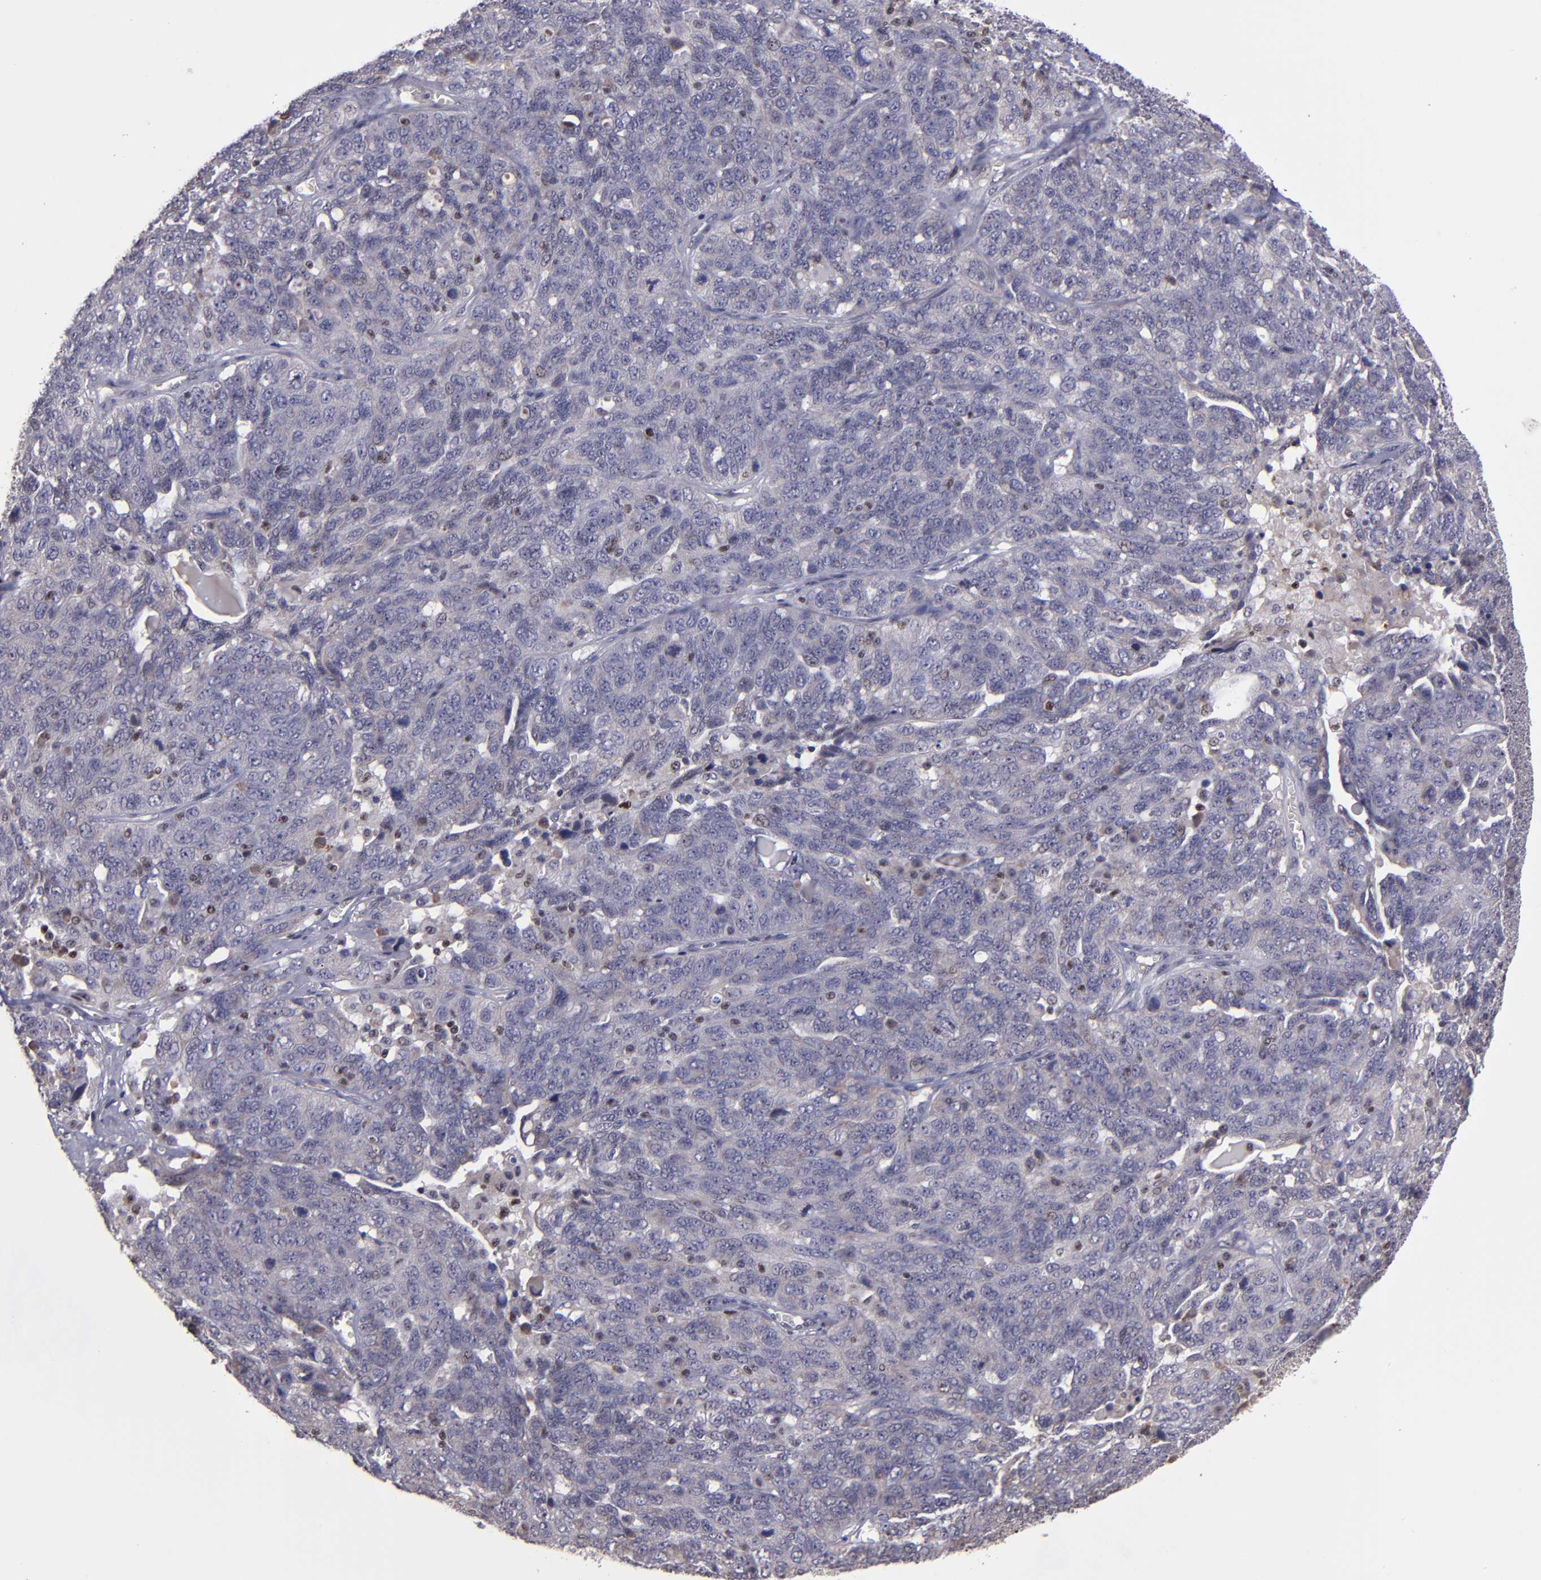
{"staining": {"intensity": "weak", "quantity": "<25%", "location": "cytoplasmic/membranous"}, "tissue": "ovarian cancer", "cell_type": "Tumor cells", "image_type": "cancer", "snomed": [{"axis": "morphology", "description": "Cystadenocarcinoma, serous, NOS"}, {"axis": "topography", "description": "Ovary"}], "caption": "This histopathology image is of ovarian serous cystadenocarcinoma stained with immunohistochemistry to label a protein in brown with the nuclei are counter-stained blue. There is no positivity in tumor cells. (DAB (3,3'-diaminobenzidine) IHC with hematoxylin counter stain).", "gene": "DDX24", "patient": {"sex": "female", "age": 71}}